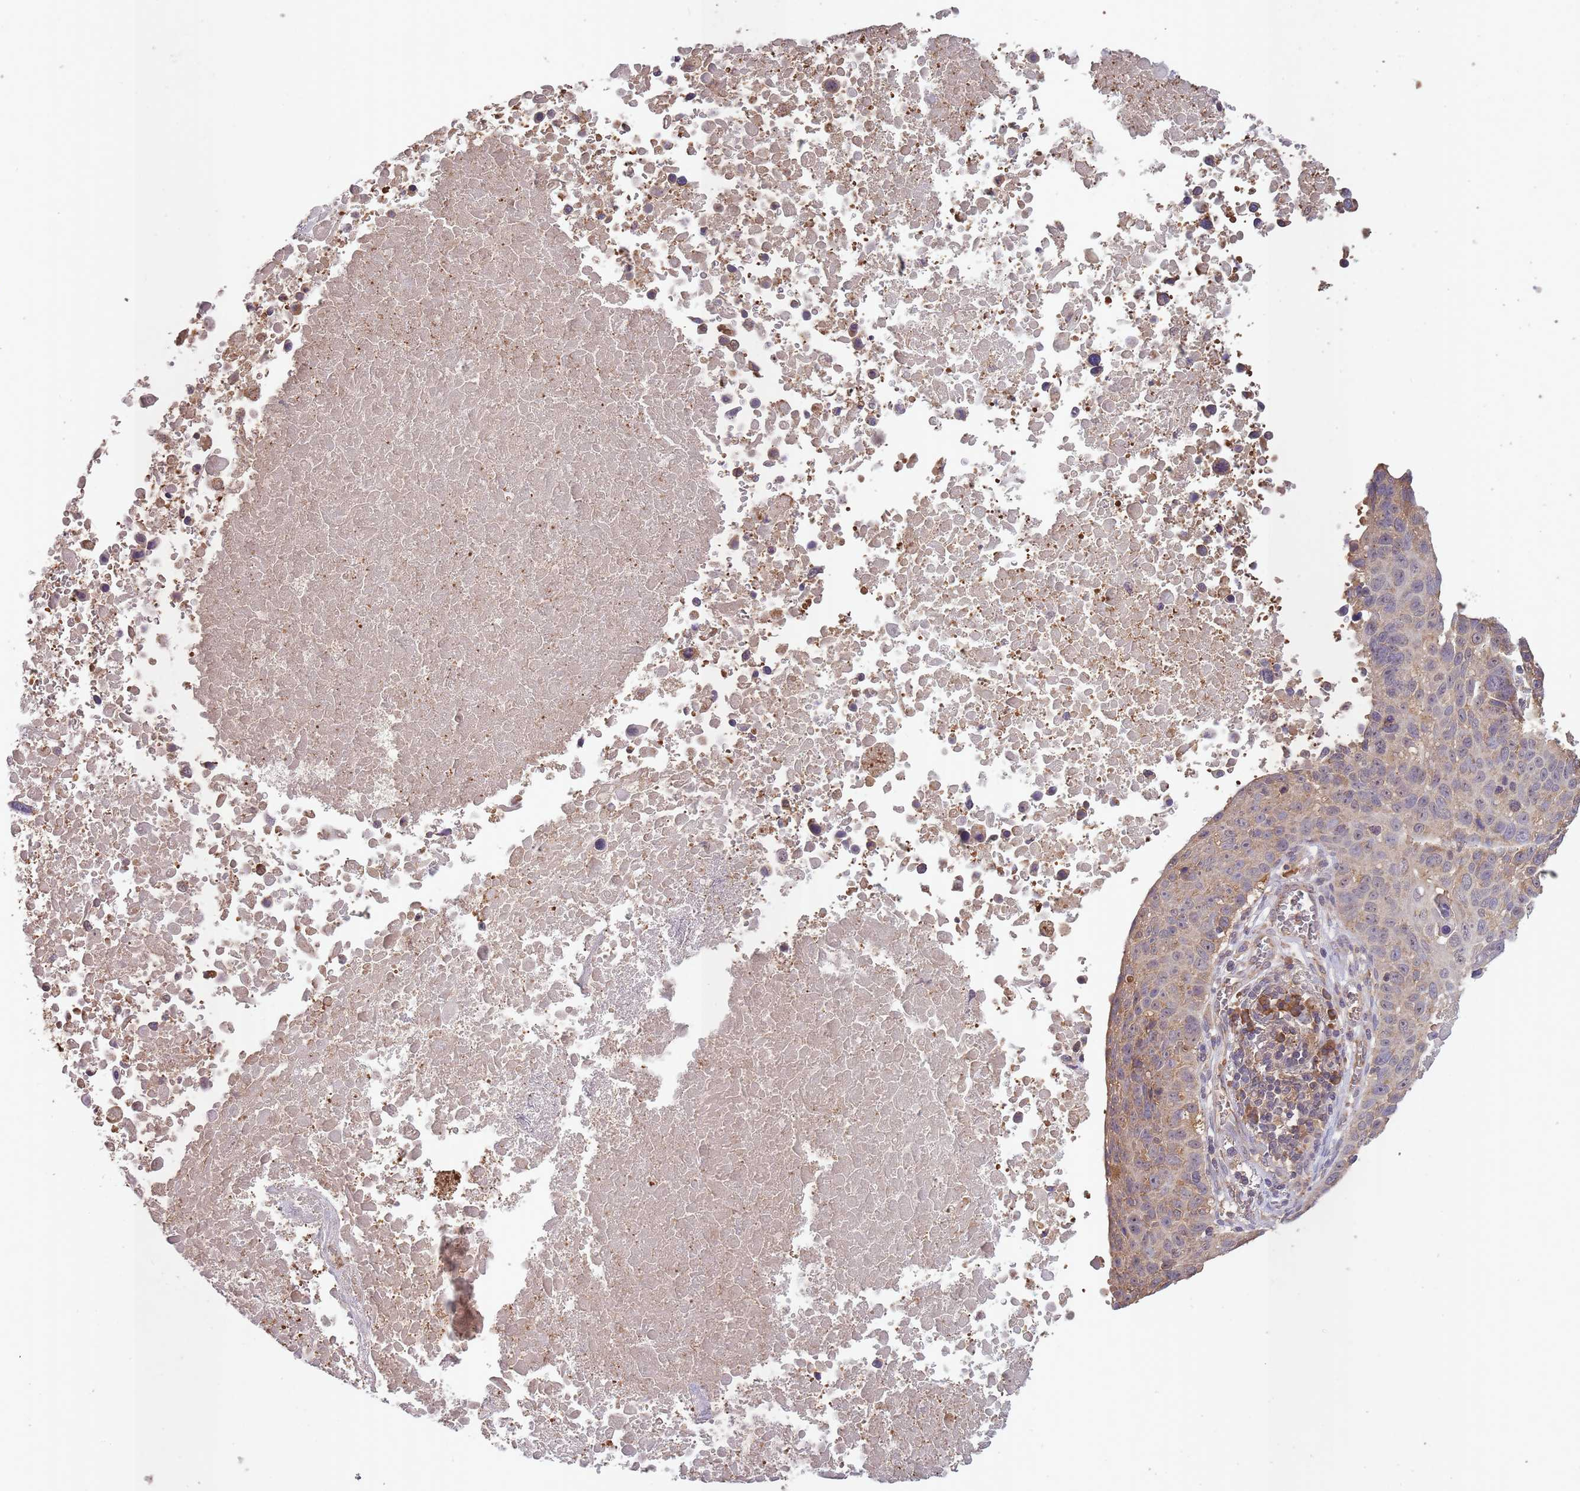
{"staining": {"intensity": "moderate", "quantity": ">75%", "location": "cytoplasmic/membranous"}, "tissue": "lung cancer", "cell_type": "Tumor cells", "image_type": "cancer", "snomed": [{"axis": "morphology", "description": "Squamous cell carcinoma, NOS"}, {"axis": "topography", "description": "Lung"}], "caption": "Immunohistochemical staining of human squamous cell carcinoma (lung) shows moderate cytoplasmic/membranous protein expression in about >75% of tumor cells.", "gene": "SANBR", "patient": {"sex": "male", "age": 66}}